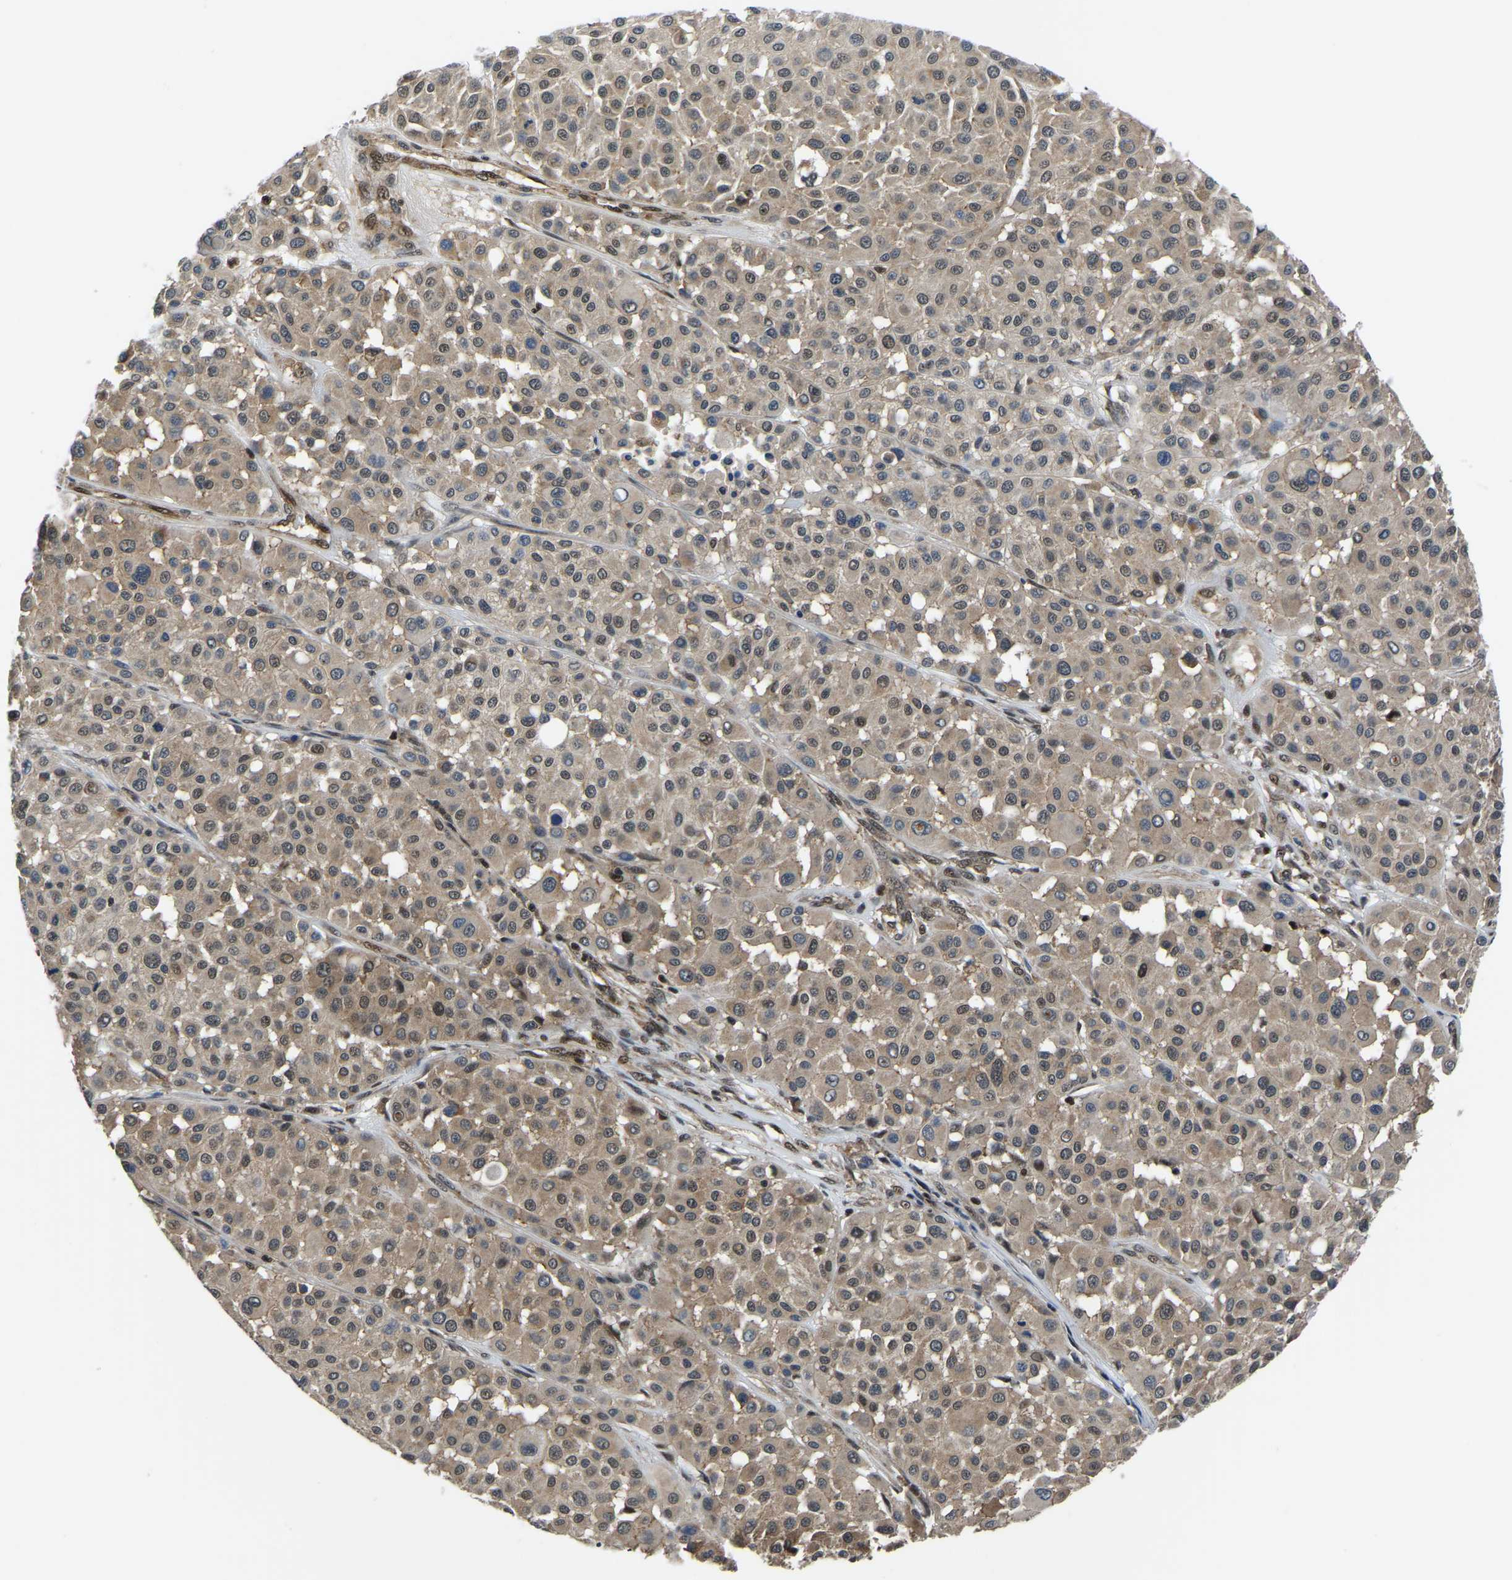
{"staining": {"intensity": "weak", "quantity": ">75%", "location": "cytoplasmic/membranous,nuclear"}, "tissue": "melanoma", "cell_type": "Tumor cells", "image_type": "cancer", "snomed": [{"axis": "morphology", "description": "Malignant melanoma, Metastatic site"}, {"axis": "topography", "description": "Soft tissue"}], "caption": "The micrograph displays a brown stain indicating the presence of a protein in the cytoplasmic/membranous and nuclear of tumor cells in melanoma.", "gene": "DFFA", "patient": {"sex": "male", "age": 41}}